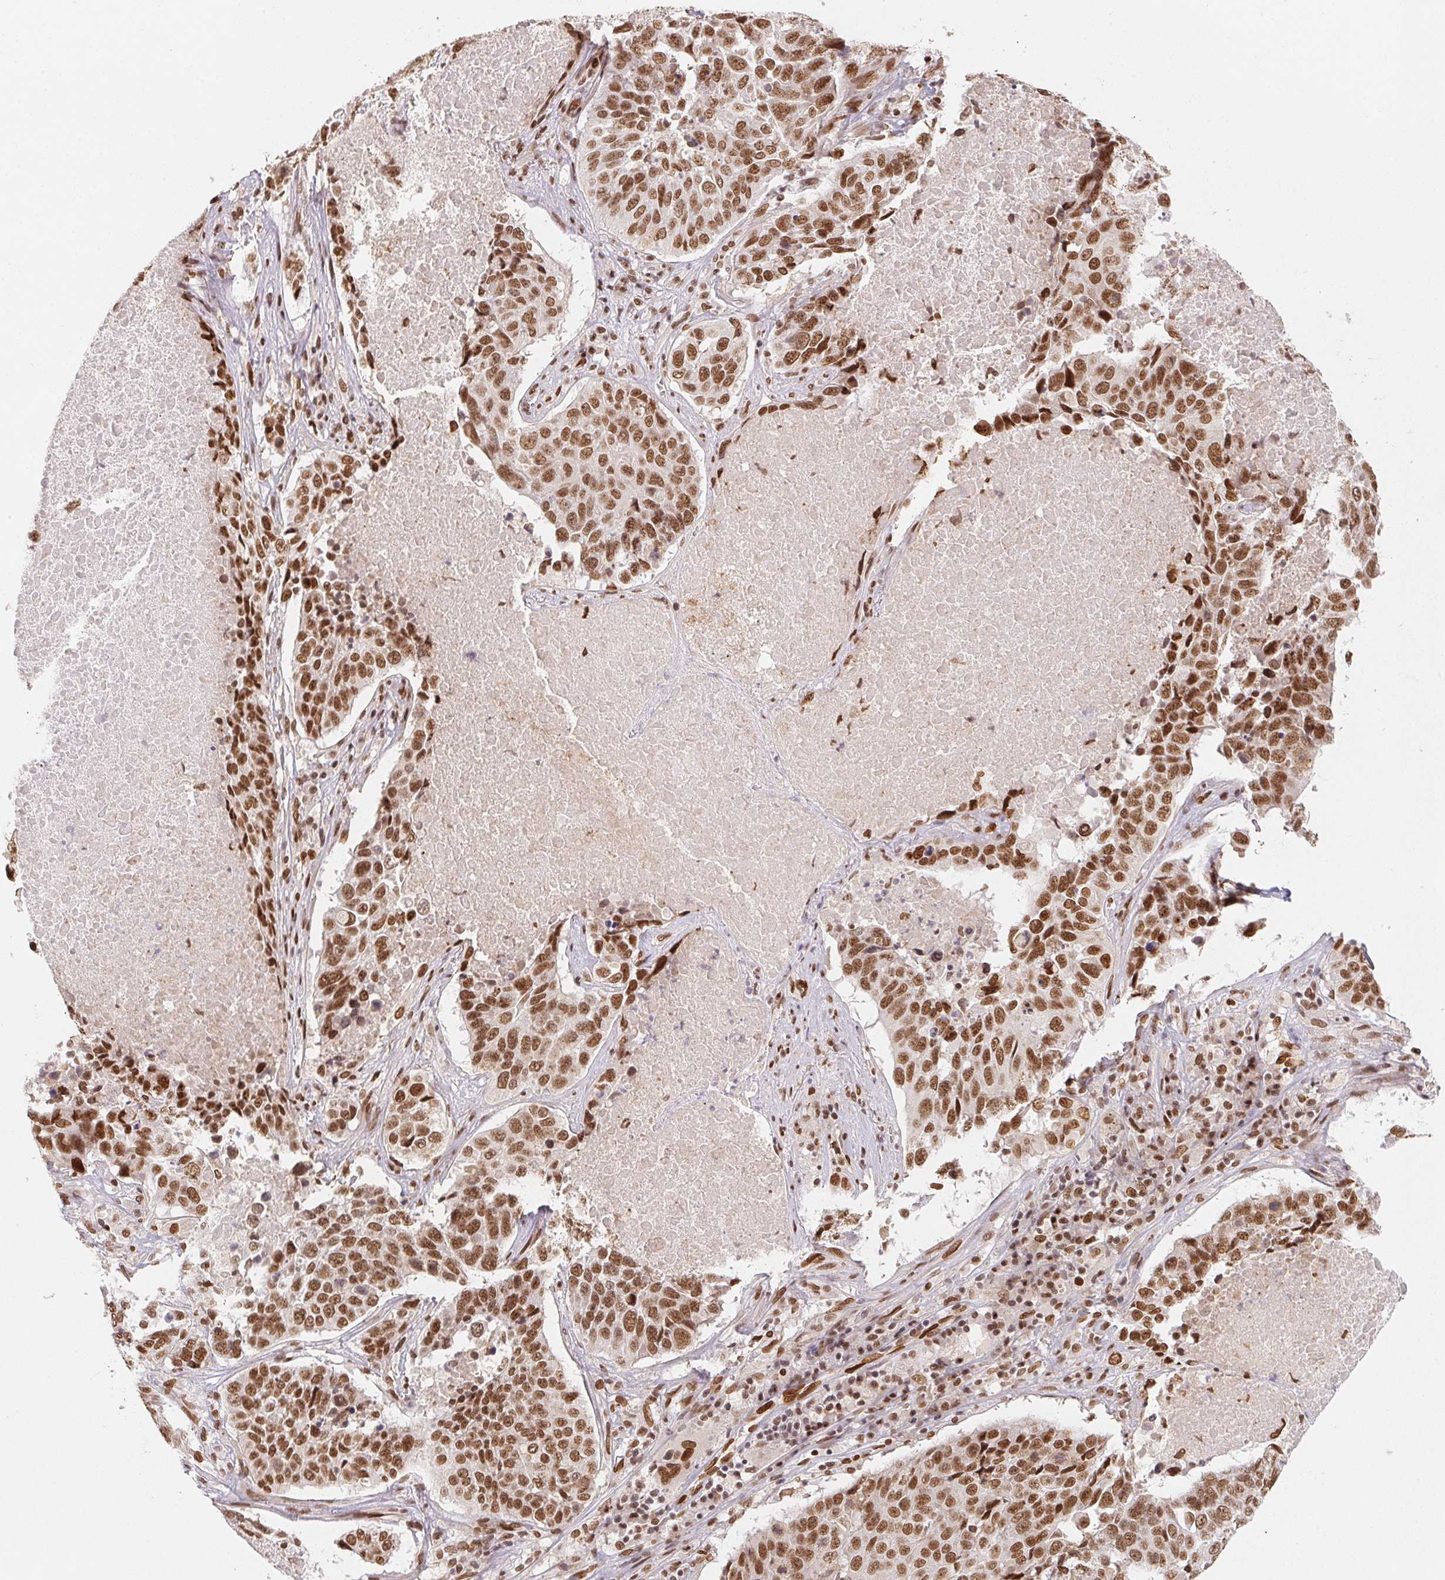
{"staining": {"intensity": "moderate", "quantity": ">75%", "location": "cytoplasmic/membranous,nuclear"}, "tissue": "lung cancer", "cell_type": "Tumor cells", "image_type": "cancer", "snomed": [{"axis": "morphology", "description": "Normal tissue, NOS"}, {"axis": "morphology", "description": "Squamous cell carcinoma, NOS"}, {"axis": "topography", "description": "Bronchus"}, {"axis": "topography", "description": "Lung"}], "caption": "This micrograph exhibits lung squamous cell carcinoma stained with immunohistochemistry to label a protein in brown. The cytoplasmic/membranous and nuclear of tumor cells show moderate positivity for the protein. Nuclei are counter-stained blue.", "gene": "SAP30BP", "patient": {"sex": "male", "age": 64}}